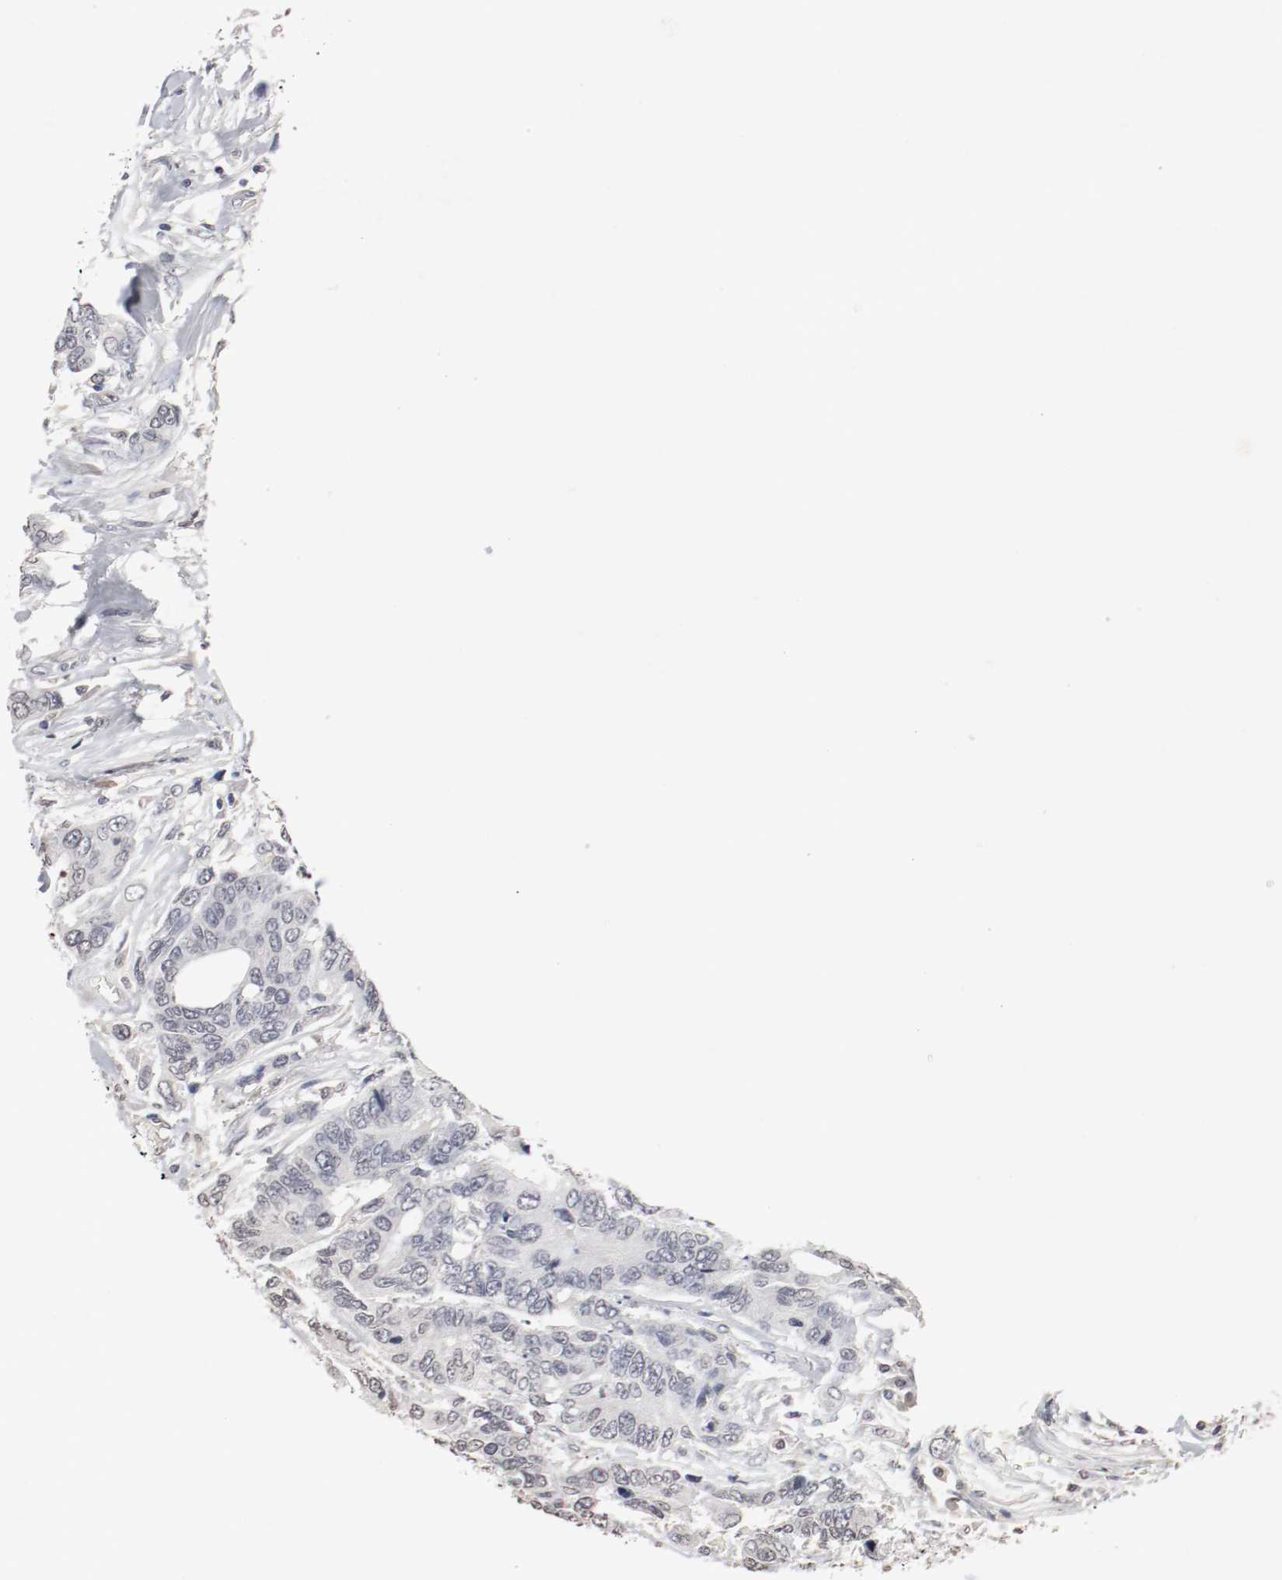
{"staining": {"intensity": "negative", "quantity": "none", "location": "none"}, "tissue": "colorectal cancer", "cell_type": "Tumor cells", "image_type": "cancer", "snomed": [{"axis": "morphology", "description": "Adenocarcinoma, NOS"}, {"axis": "topography", "description": "Rectum"}], "caption": "DAB (3,3'-diaminobenzidine) immunohistochemical staining of human adenocarcinoma (colorectal) shows no significant positivity in tumor cells.", "gene": "WASL", "patient": {"sex": "male", "age": 55}}